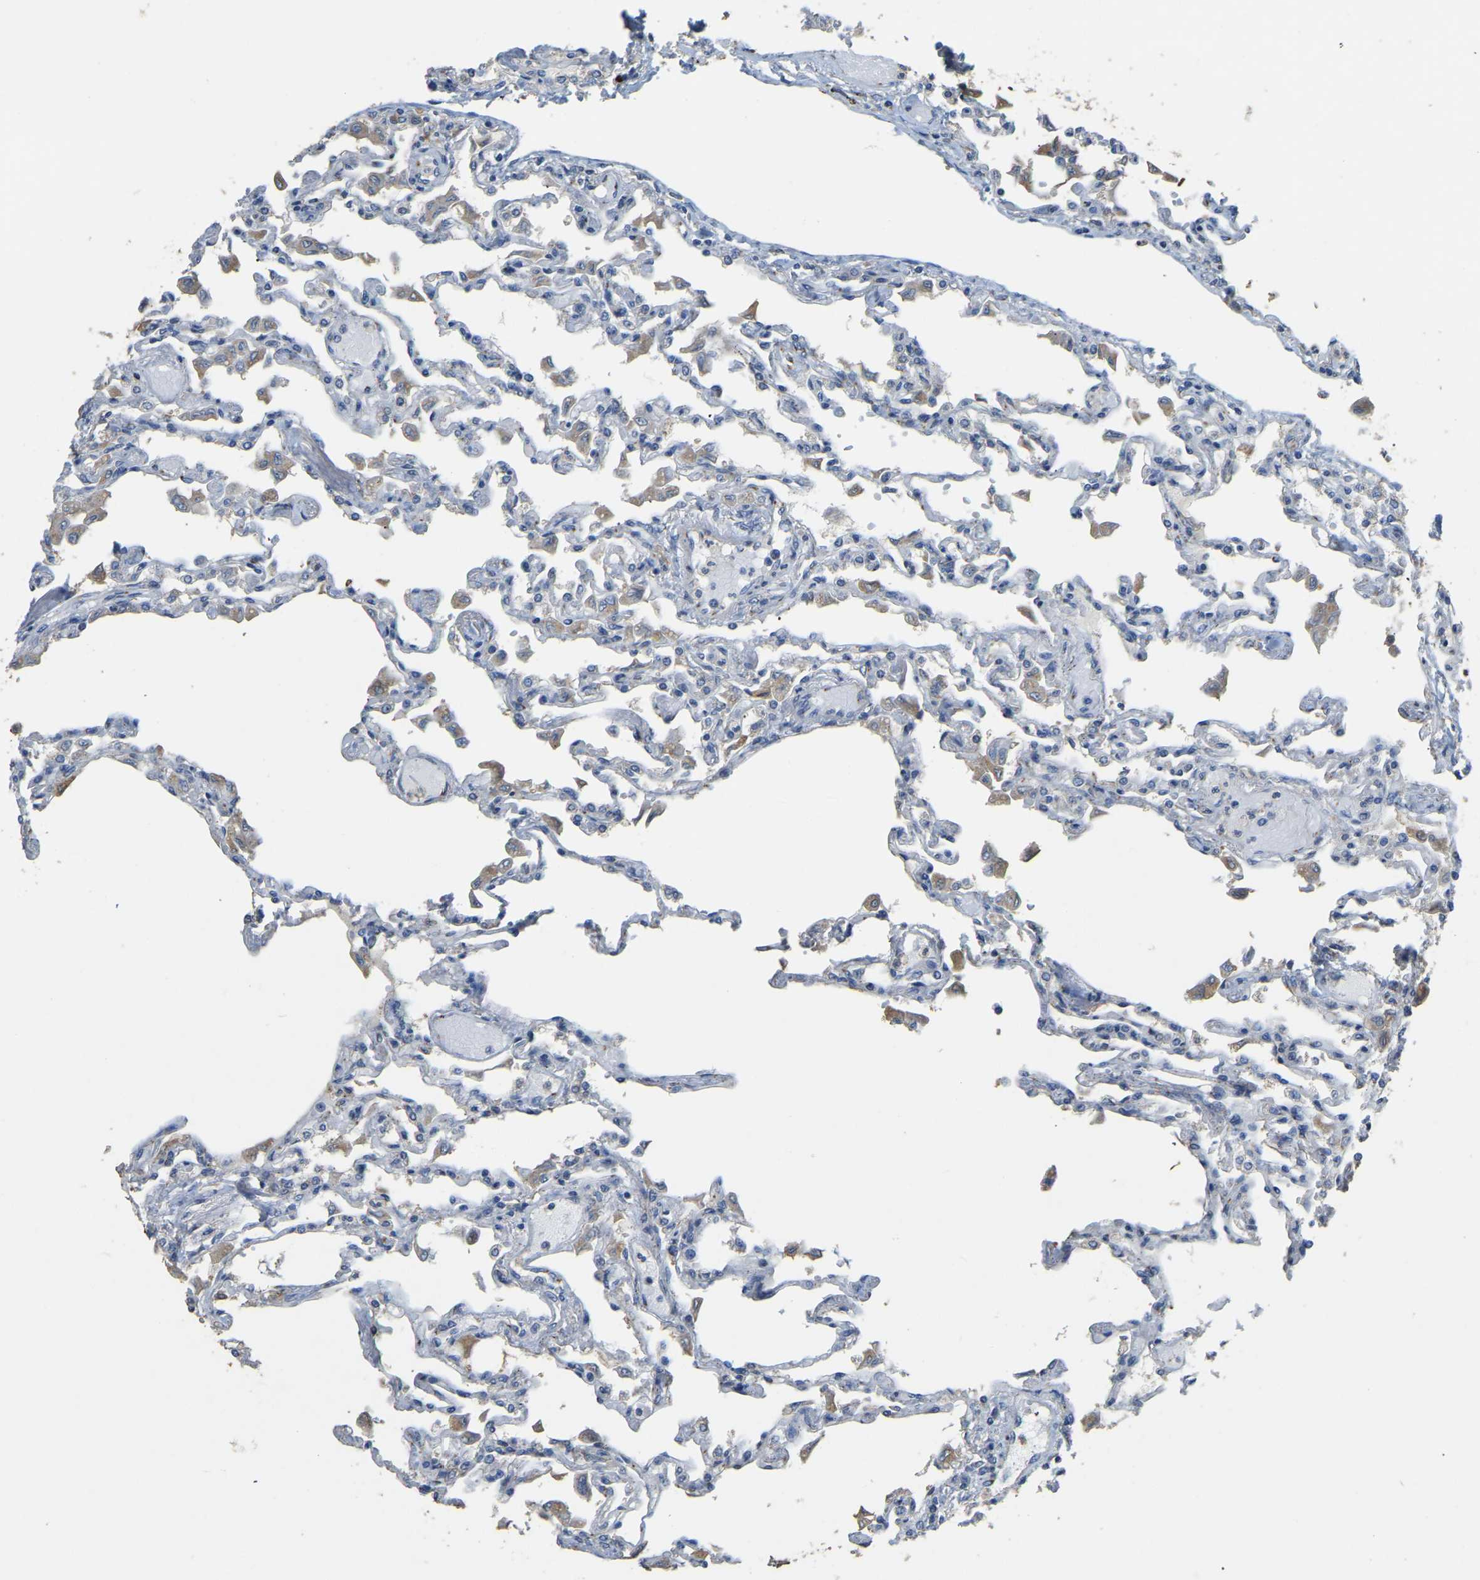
{"staining": {"intensity": "negative", "quantity": "none", "location": "none"}, "tissue": "lung", "cell_type": "Alveolar cells", "image_type": "normal", "snomed": [{"axis": "morphology", "description": "Normal tissue, NOS"}, {"axis": "topography", "description": "Bronchus"}, {"axis": "topography", "description": "Lung"}], "caption": "IHC micrograph of unremarkable lung: human lung stained with DAB (3,3'-diaminobenzidine) demonstrates no significant protein expression in alveolar cells. (DAB (3,3'-diaminobenzidine) immunohistochemistry (IHC), high magnification).", "gene": "FAM174A", "patient": {"sex": "female", "age": 49}}